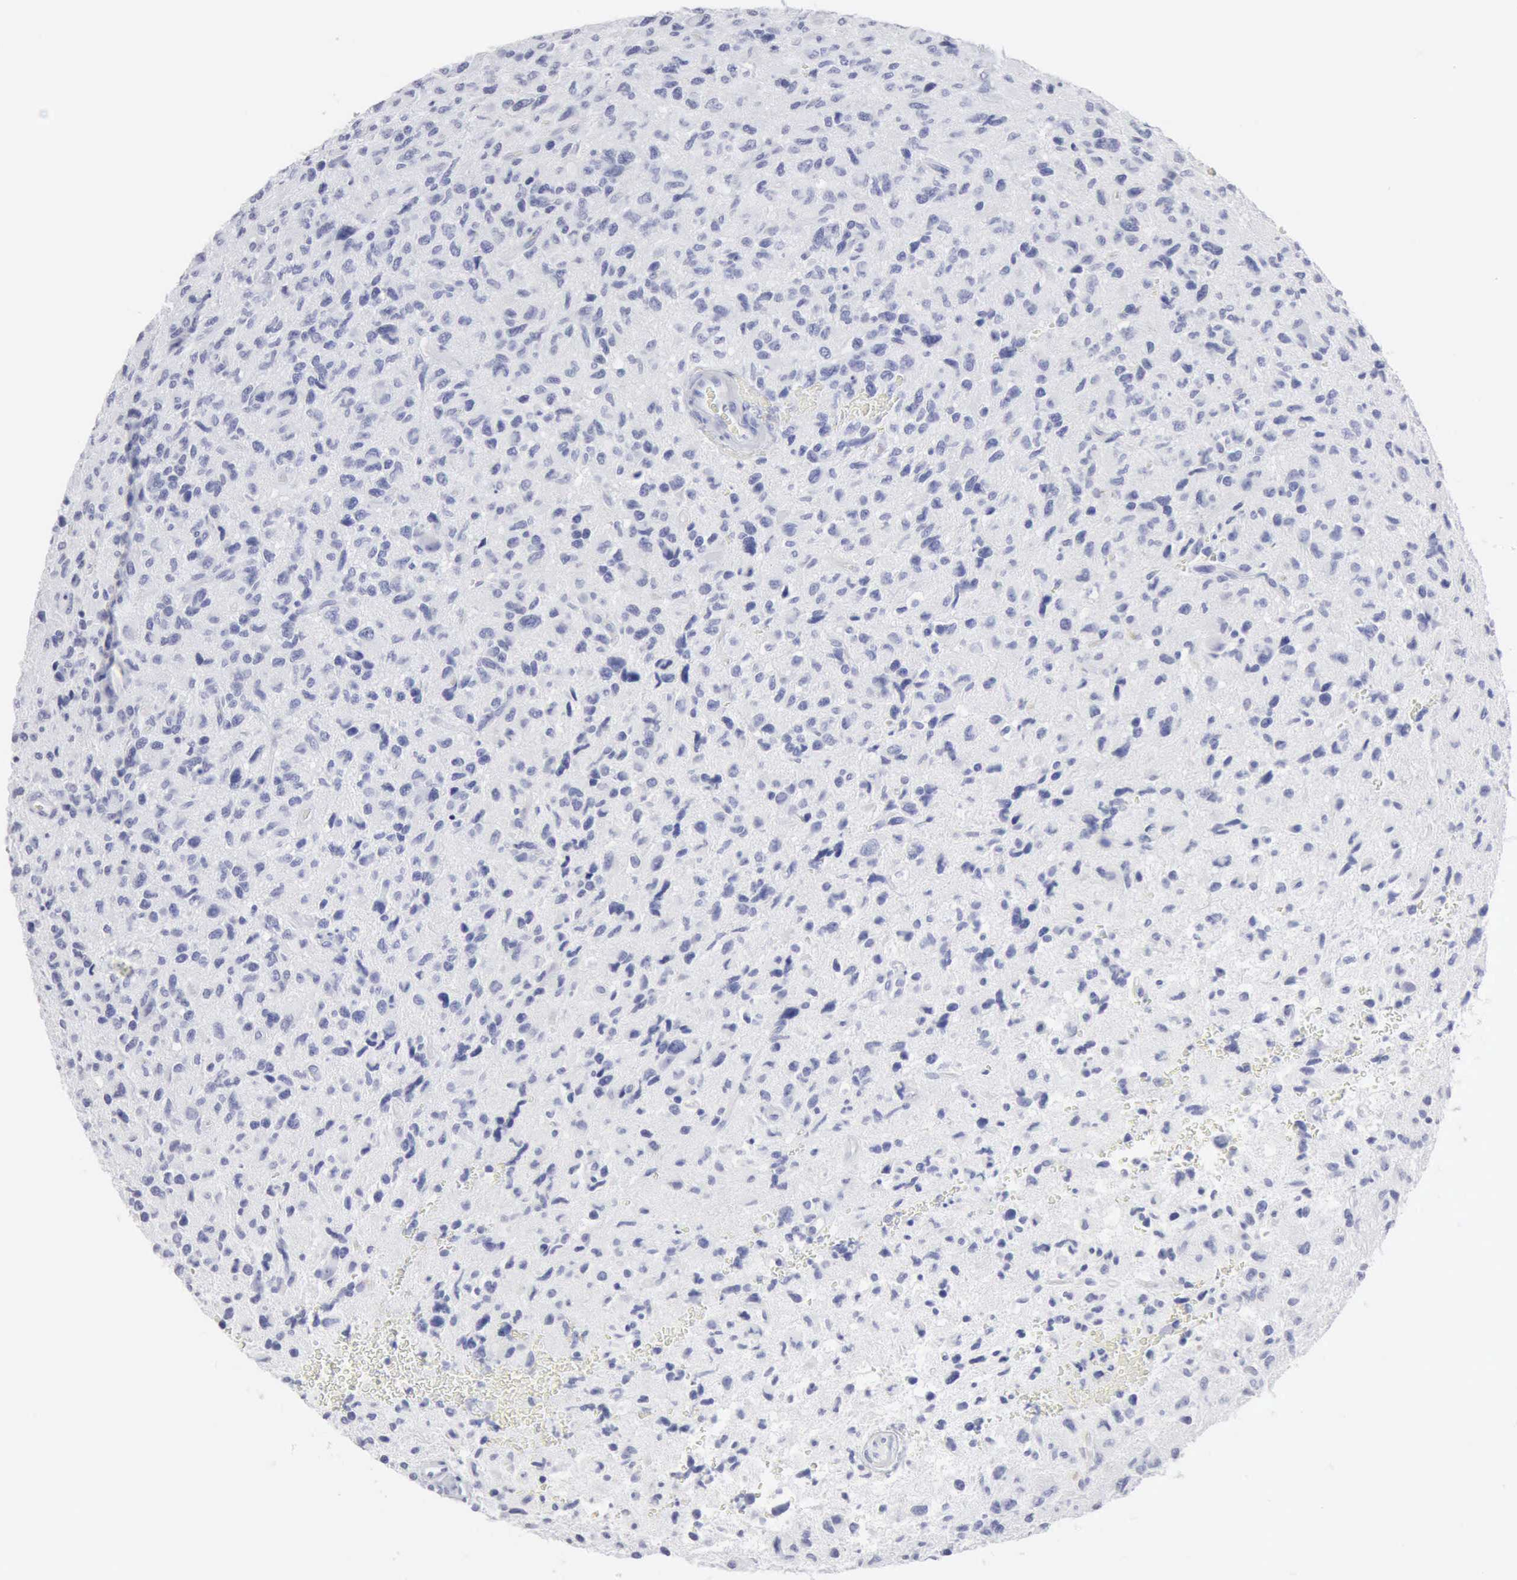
{"staining": {"intensity": "negative", "quantity": "none", "location": "none"}, "tissue": "glioma", "cell_type": "Tumor cells", "image_type": "cancer", "snomed": [{"axis": "morphology", "description": "Glioma, malignant, High grade"}, {"axis": "topography", "description": "Brain"}], "caption": "High power microscopy photomicrograph of an IHC micrograph of high-grade glioma (malignant), revealing no significant expression in tumor cells.", "gene": "CMA1", "patient": {"sex": "female", "age": 60}}